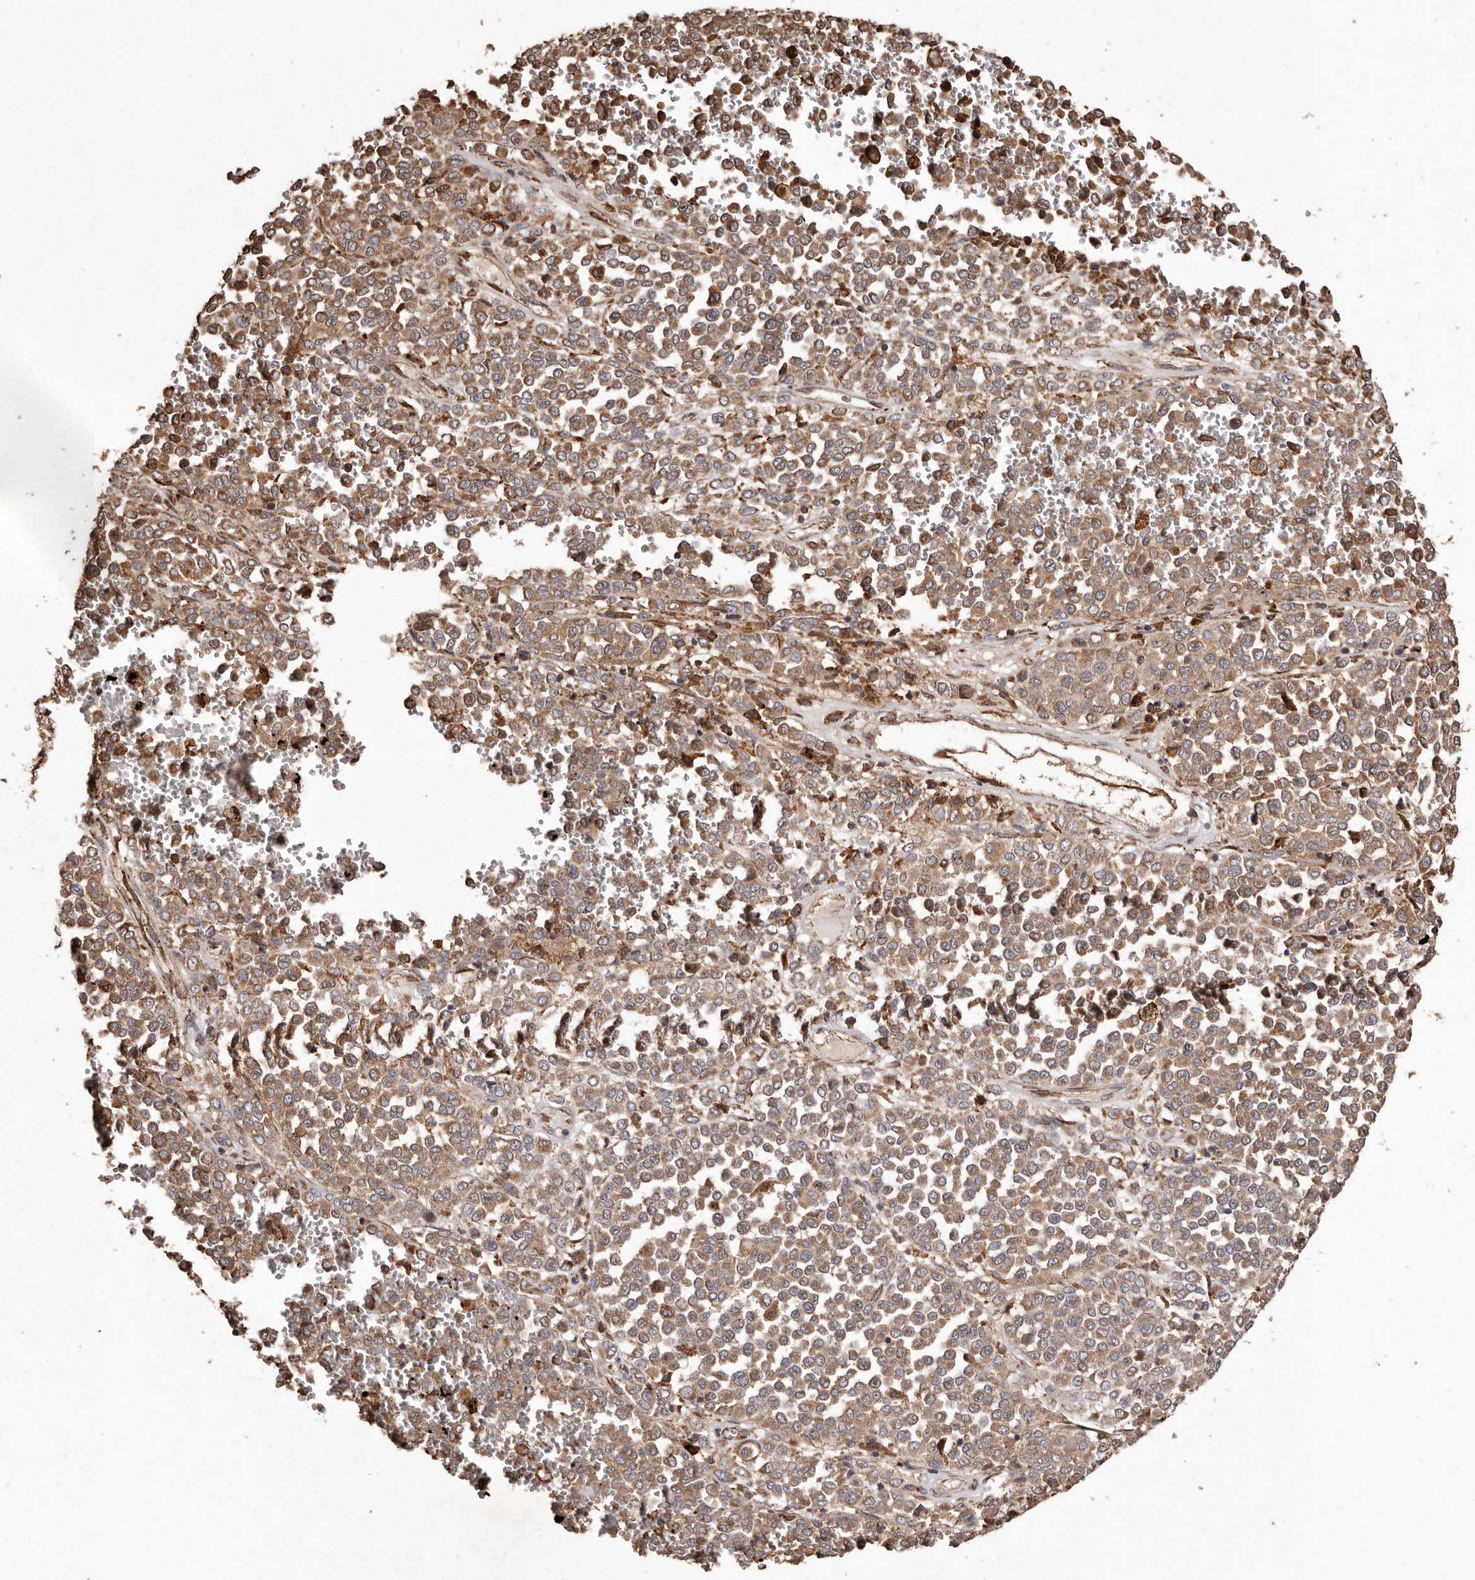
{"staining": {"intensity": "moderate", "quantity": ">75%", "location": "cytoplasmic/membranous"}, "tissue": "melanoma", "cell_type": "Tumor cells", "image_type": "cancer", "snomed": [{"axis": "morphology", "description": "Malignant melanoma, Metastatic site"}, {"axis": "topography", "description": "Pancreas"}], "caption": "An IHC histopathology image of tumor tissue is shown. Protein staining in brown highlights moderate cytoplasmic/membranous positivity in malignant melanoma (metastatic site) within tumor cells.", "gene": "STEAP2", "patient": {"sex": "female", "age": 30}}